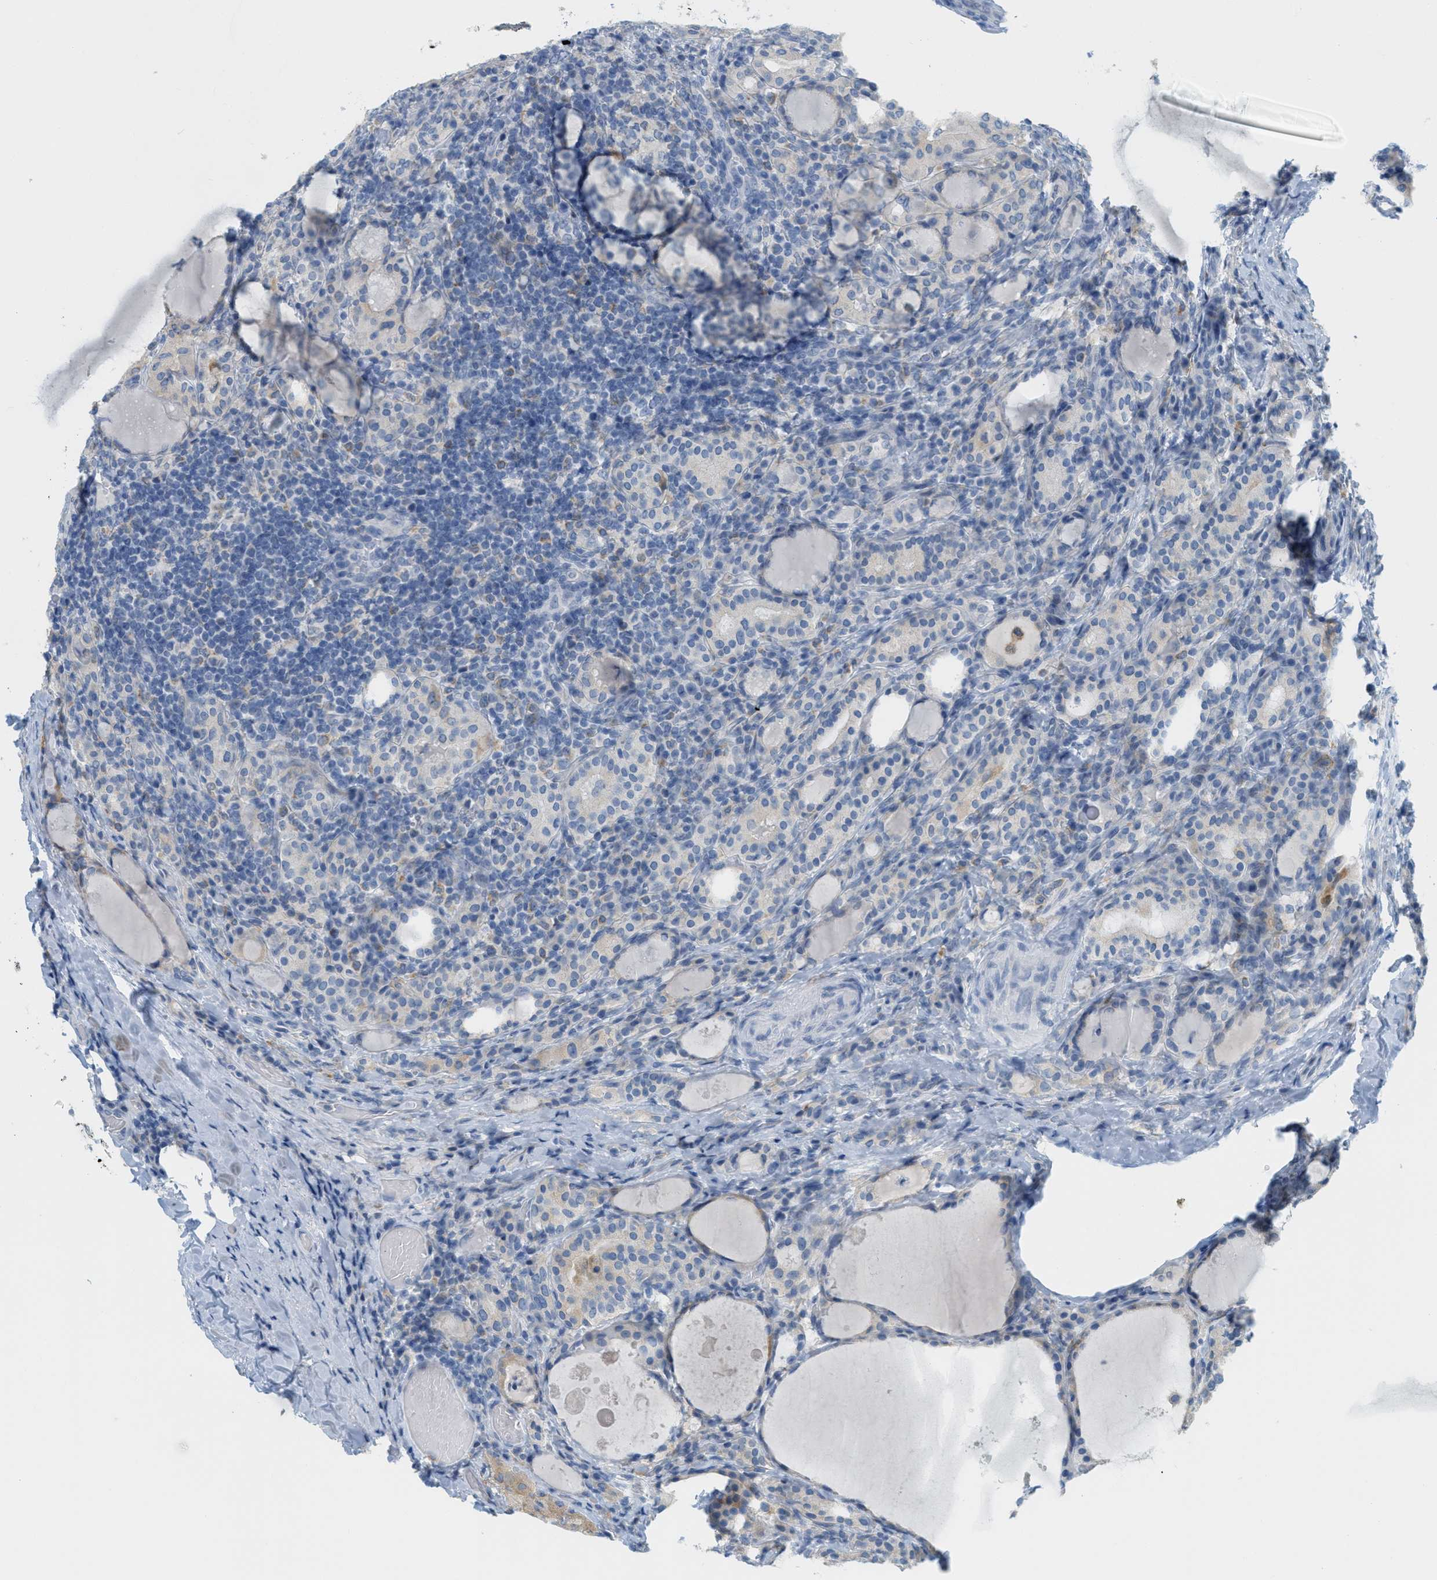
{"staining": {"intensity": "negative", "quantity": "none", "location": "none"}, "tissue": "thyroid cancer", "cell_type": "Tumor cells", "image_type": "cancer", "snomed": [{"axis": "morphology", "description": "Papillary adenocarcinoma, NOS"}, {"axis": "topography", "description": "Thyroid gland"}], "caption": "The histopathology image shows no staining of tumor cells in thyroid cancer. (Brightfield microscopy of DAB IHC at high magnification).", "gene": "TEX264", "patient": {"sex": "female", "age": 42}}